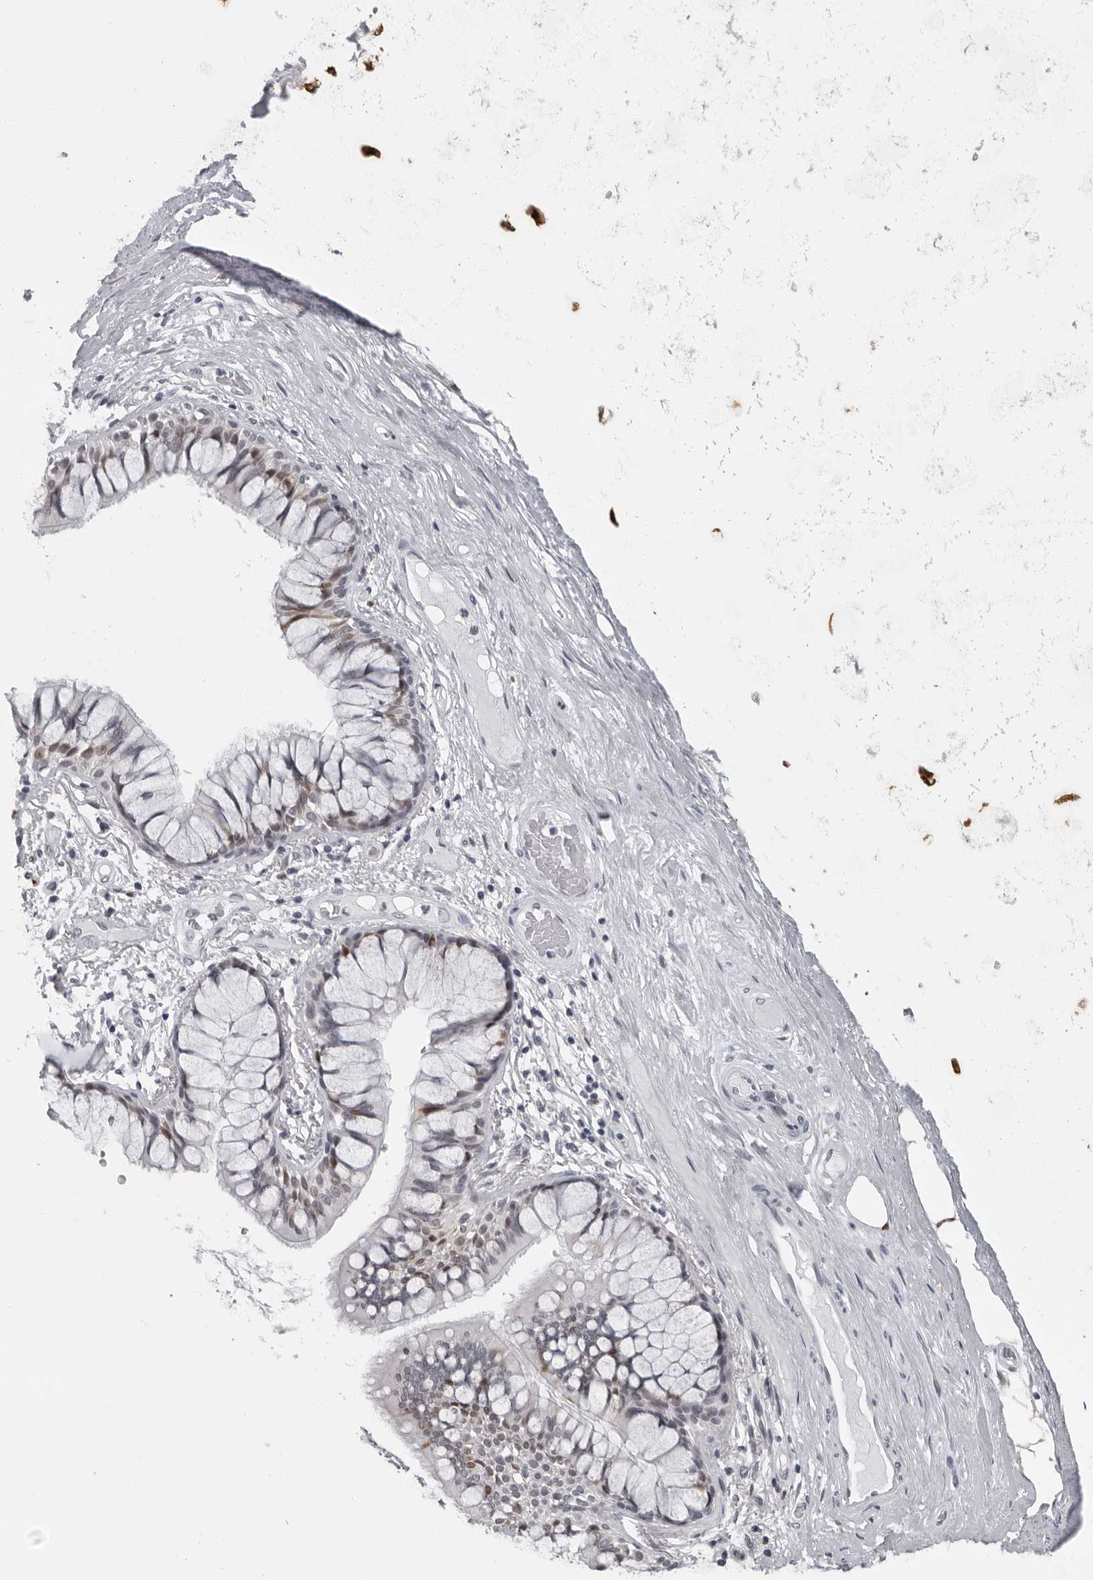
{"staining": {"intensity": "negative", "quantity": "none", "location": "none"}, "tissue": "adipose tissue", "cell_type": "Adipocytes", "image_type": "normal", "snomed": [{"axis": "morphology", "description": "Normal tissue, NOS"}, {"axis": "topography", "description": "Bronchus"}], "caption": "This is an IHC histopathology image of unremarkable adipose tissue. There is no expression in adipocytes.", "gene": "LZIC", "patient": {"sex": "male", "age": 66}}